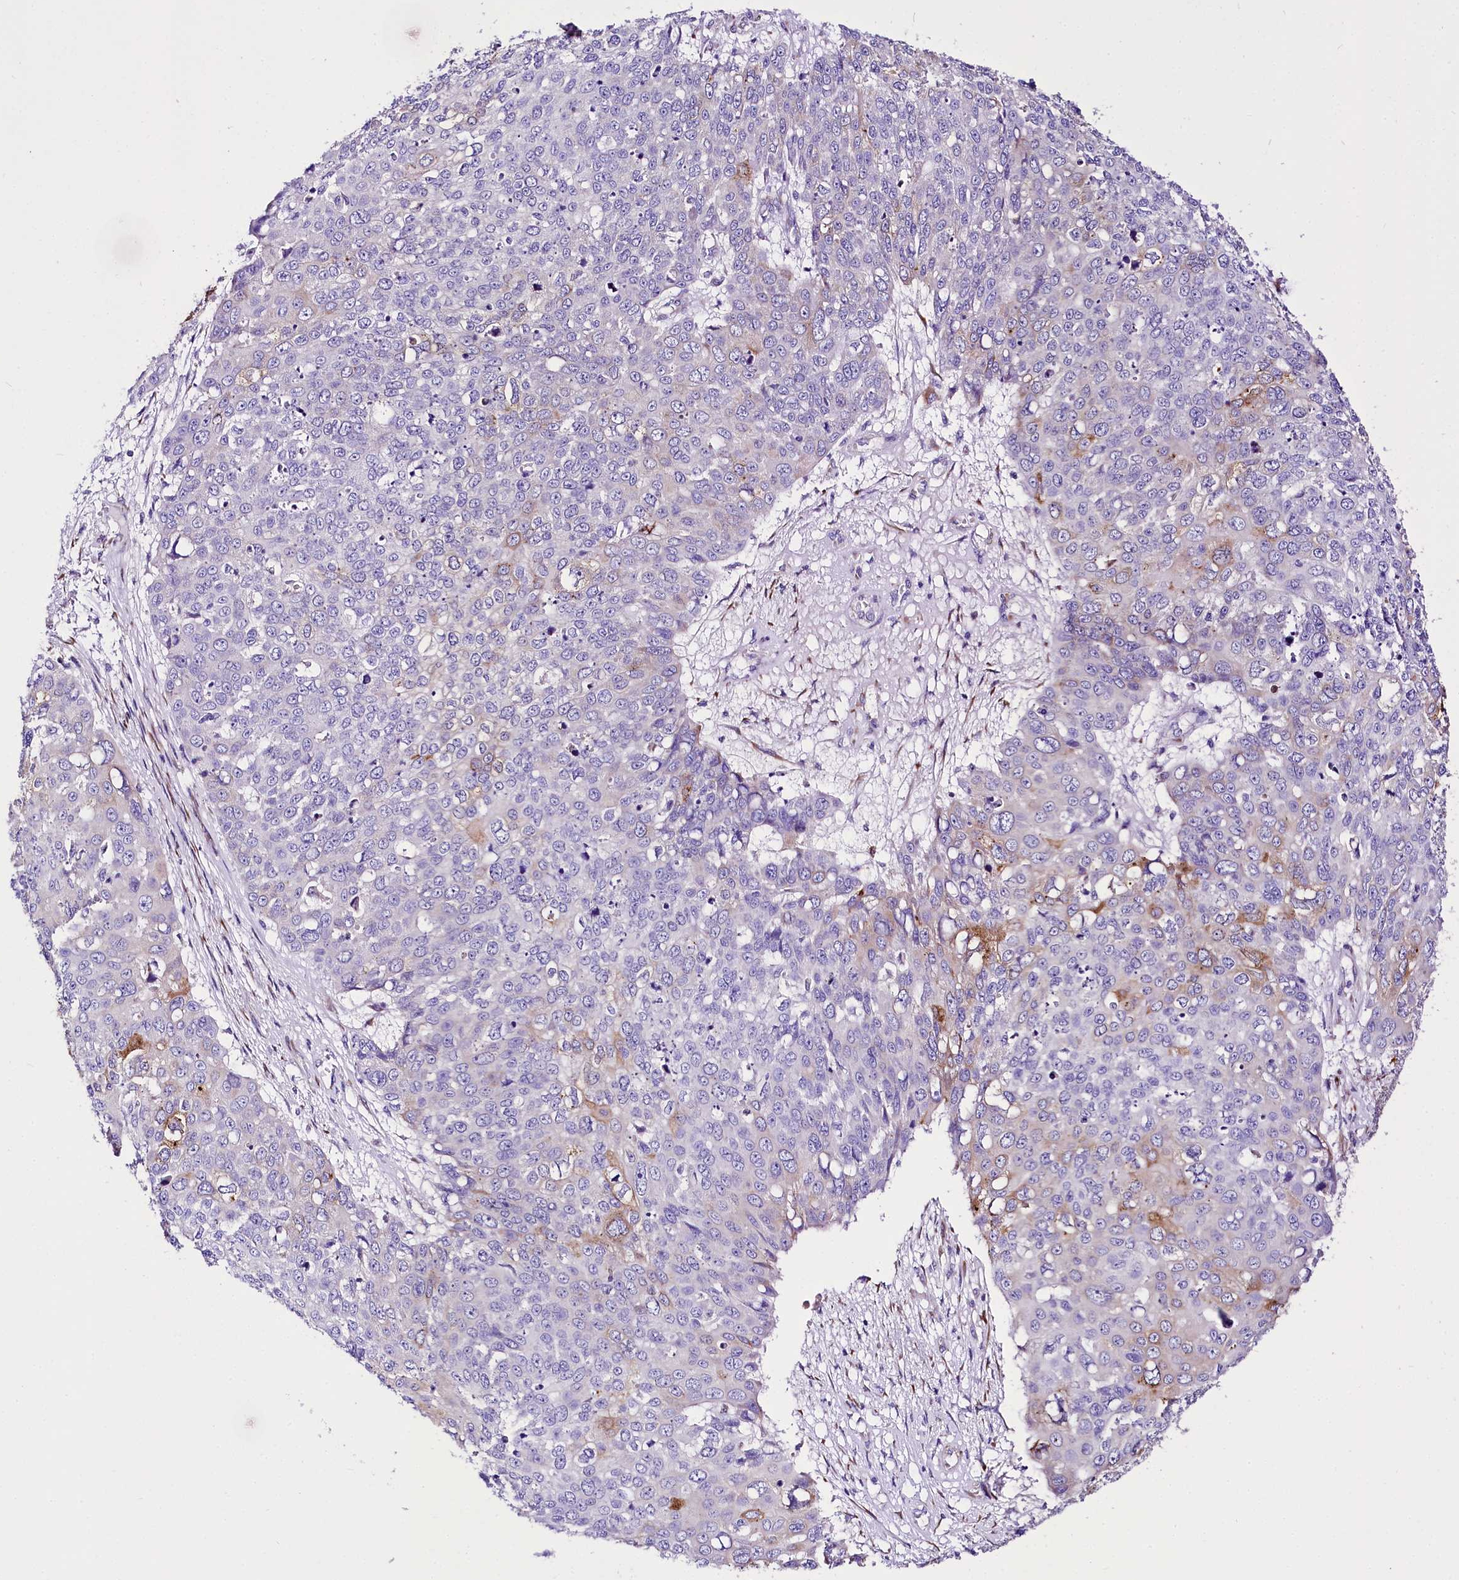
{"staining": {"intensity": "moderate", "quantity": "<25%", "location": "cytoplasmic/membranous"}, "tissue": "skin cancer", "cell_type": "Tumor cells", "image_type": "cancer", "snomed": [{"axis": "morphology", "description": "Squamous cell carcinoma, NOS"}, {"axis": "topography", "description": "Skin"}], "caption": "This histopathology image displays immunohistochemistry staining of human skin squamous cell carcinoma, with low moderate cytoplasmic/membranous positivity in approximately <25% of tumor cells.", "gene": "A2ML1", "patient": {"sex": "male", "age": 71}}